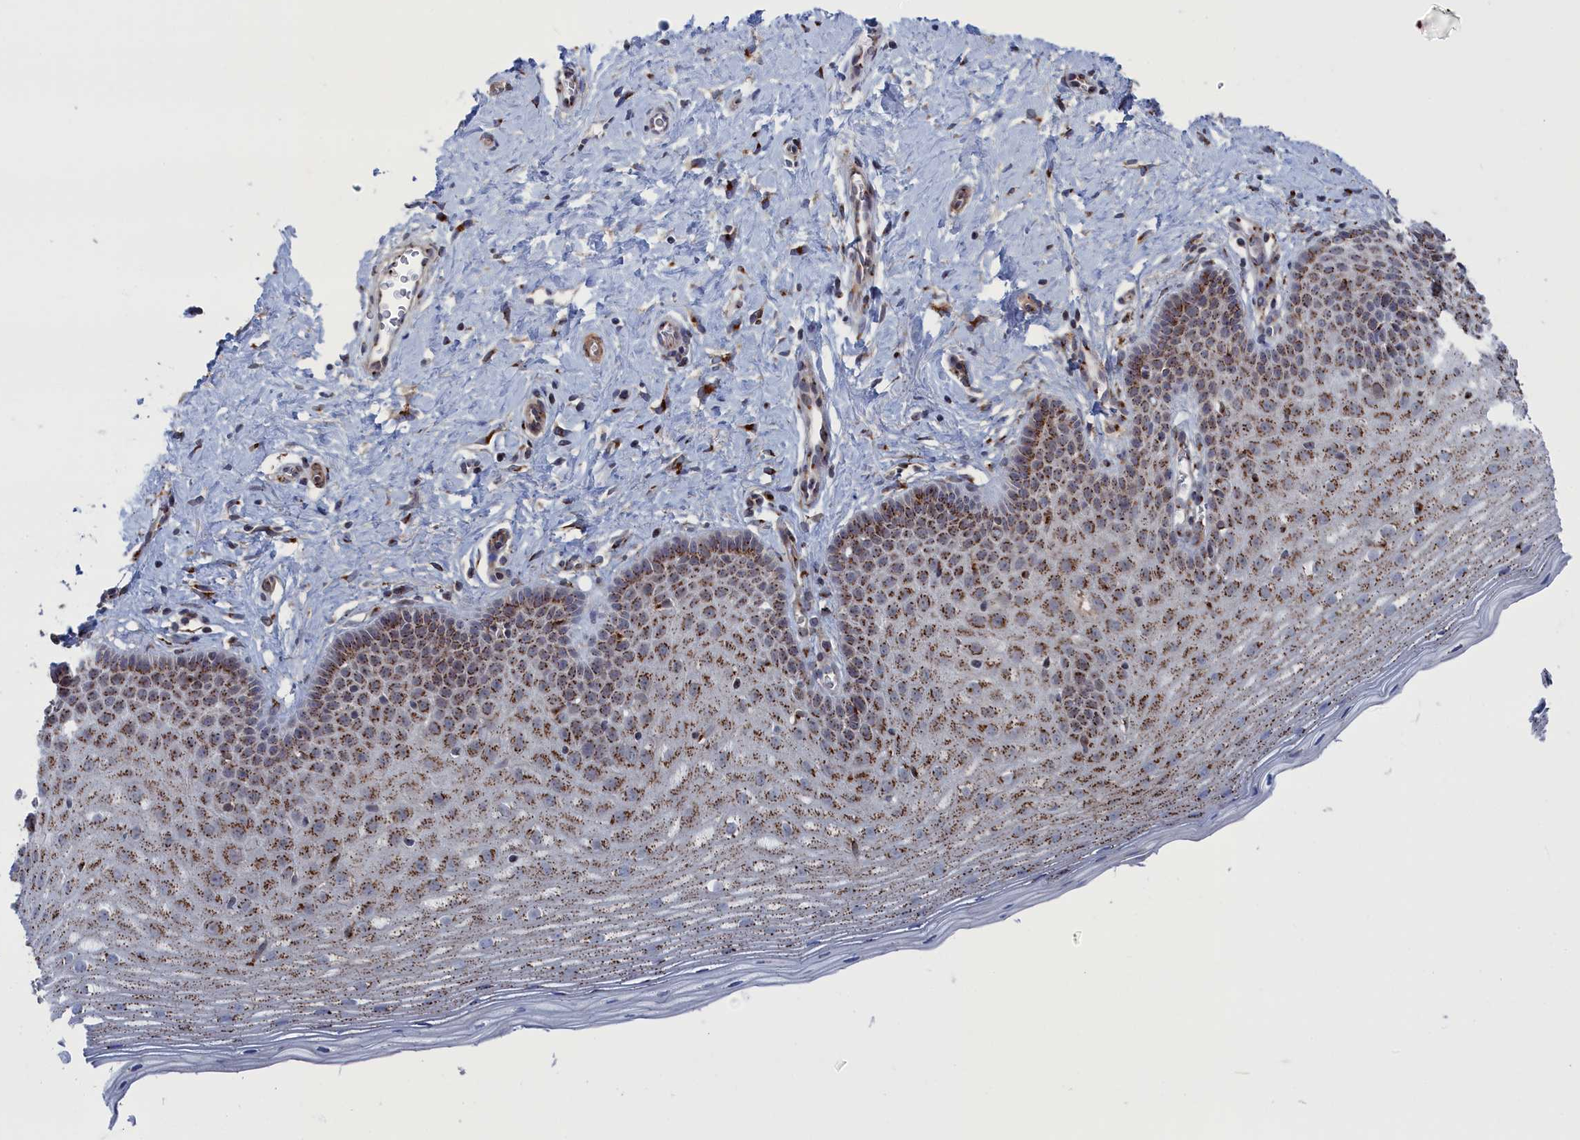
{"staining": {"intensity": "moderate", "quantity": ">75%", "location": "cytoplasmic/membranous"}, "tissue": "cervix", "cell_type": "Glandular cells", "image_type": "normal", "snomed": [{"axis": "morphology", "description": "Normal tissue, NOS"}, {"axis": "topography", "description": "Cervix"}], "caption": "Immunohistochemistry (IHC) photomicrograph of unremarkable cervix: cervix stained using IHC shows medium levels of moderate protein expression localized specifically in the cytoplasmic/membranous of glandular cells, appearing as a cytoplasmic/membranous brown color.", "gene": "IRX1", "patient": {"sex": "female", "age": 36}}